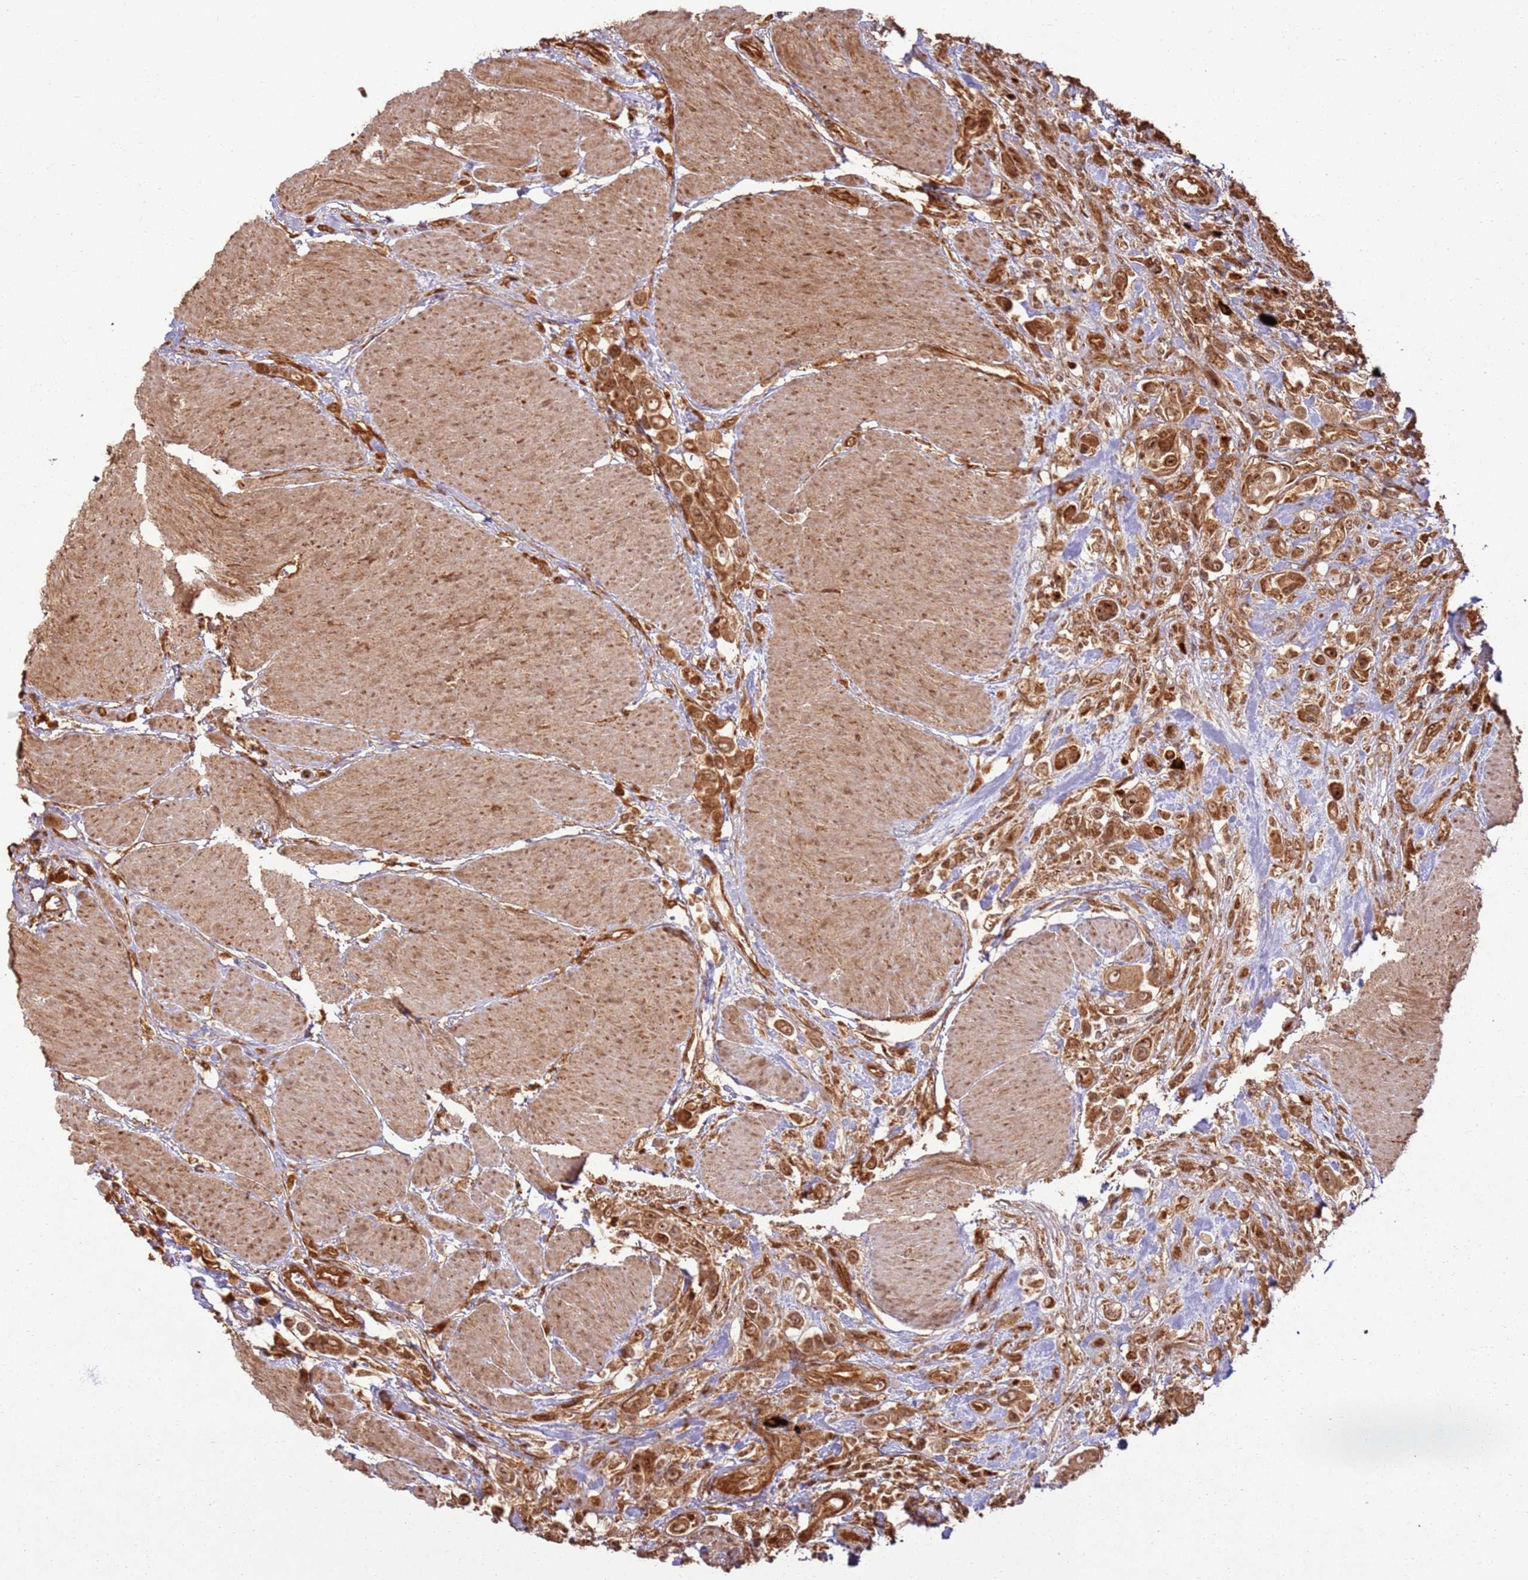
{"staining": {"intensity": "strong", "quantity": ">75%", "location": "cytoplasmic/membranous"}, "tissue": "urothelial cancer", "cell_type": "Tumor cells", "image_type": "cancer", "snomed": [{"axis": "morphology", "description": "Urothelial carcinoma, High grade"}, {"axis": "topography", "description": "Urinary bladder"}], "caption": "Human urothelial carcinoma (high-grade) stained with a brown dye reveals strong cytoplasmic/membranous positive expression in about >75% of tumor cells.", "gene": "TBC1D13", "patient": {"sex": "male", "age": 50}}